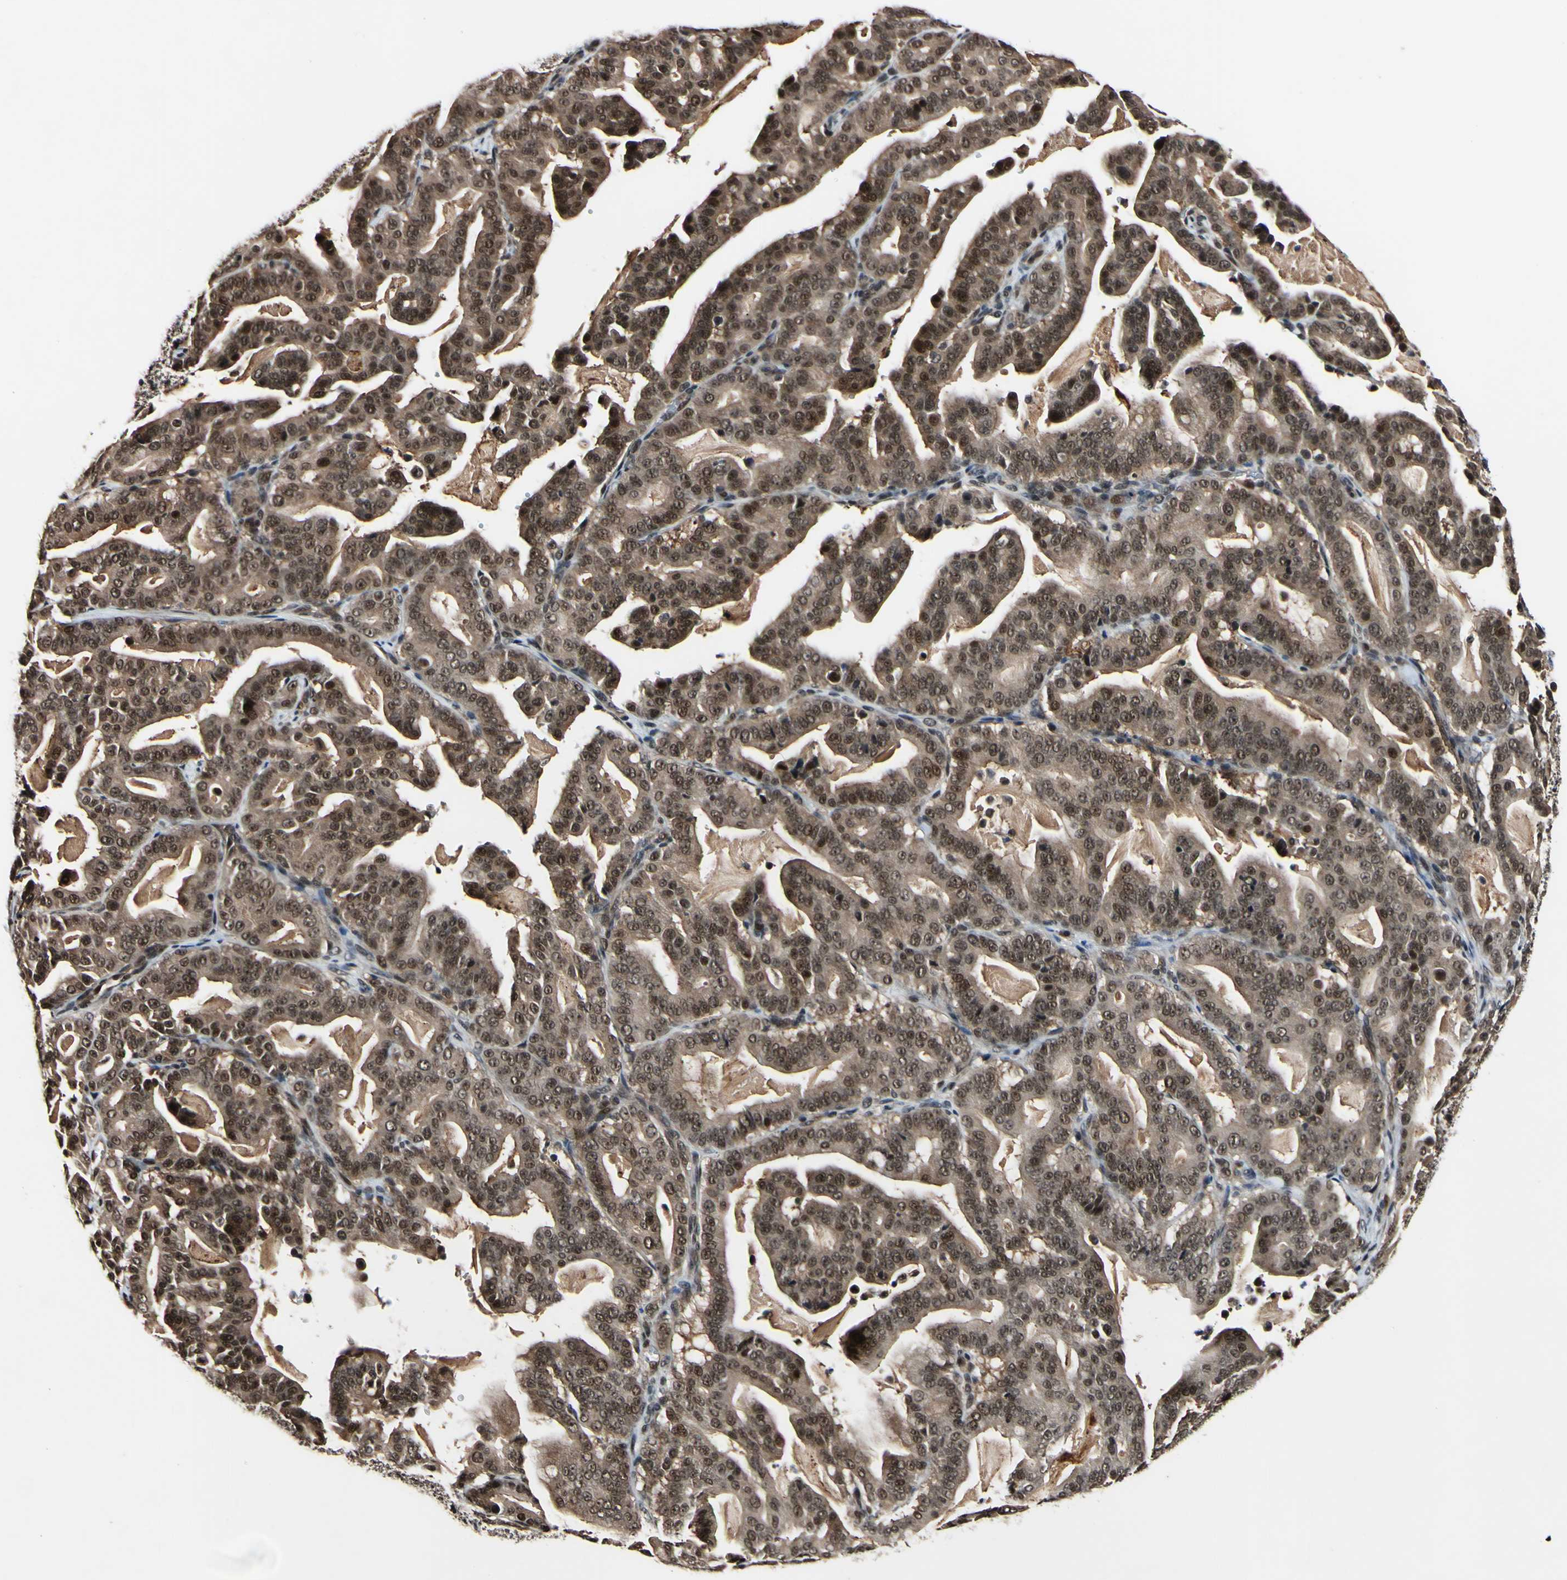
{"staining": {"intensity": "moderate", "quantity": ">75%", "location": "cytoplasmic/membranous,nuclear"}, "tissue": "pancreatic cancer", "cell_type": "Tumor cells", "image_type": "cancer", "snomed": [{"axis": "morphology", "description": "Adenocarcinoma, NOS"}, {"axis": "topography", "description": "Pancreas"}], "caption": "Immunohistochemical staining of human pancreatic adenocarcinoma demonstrates medium levels of moderate cytoplasmic/membranous and nuclear staining in about >75% of tumor cells.", "gene": "PSMD10", "patient": {"sex": "male", "age": 63}}